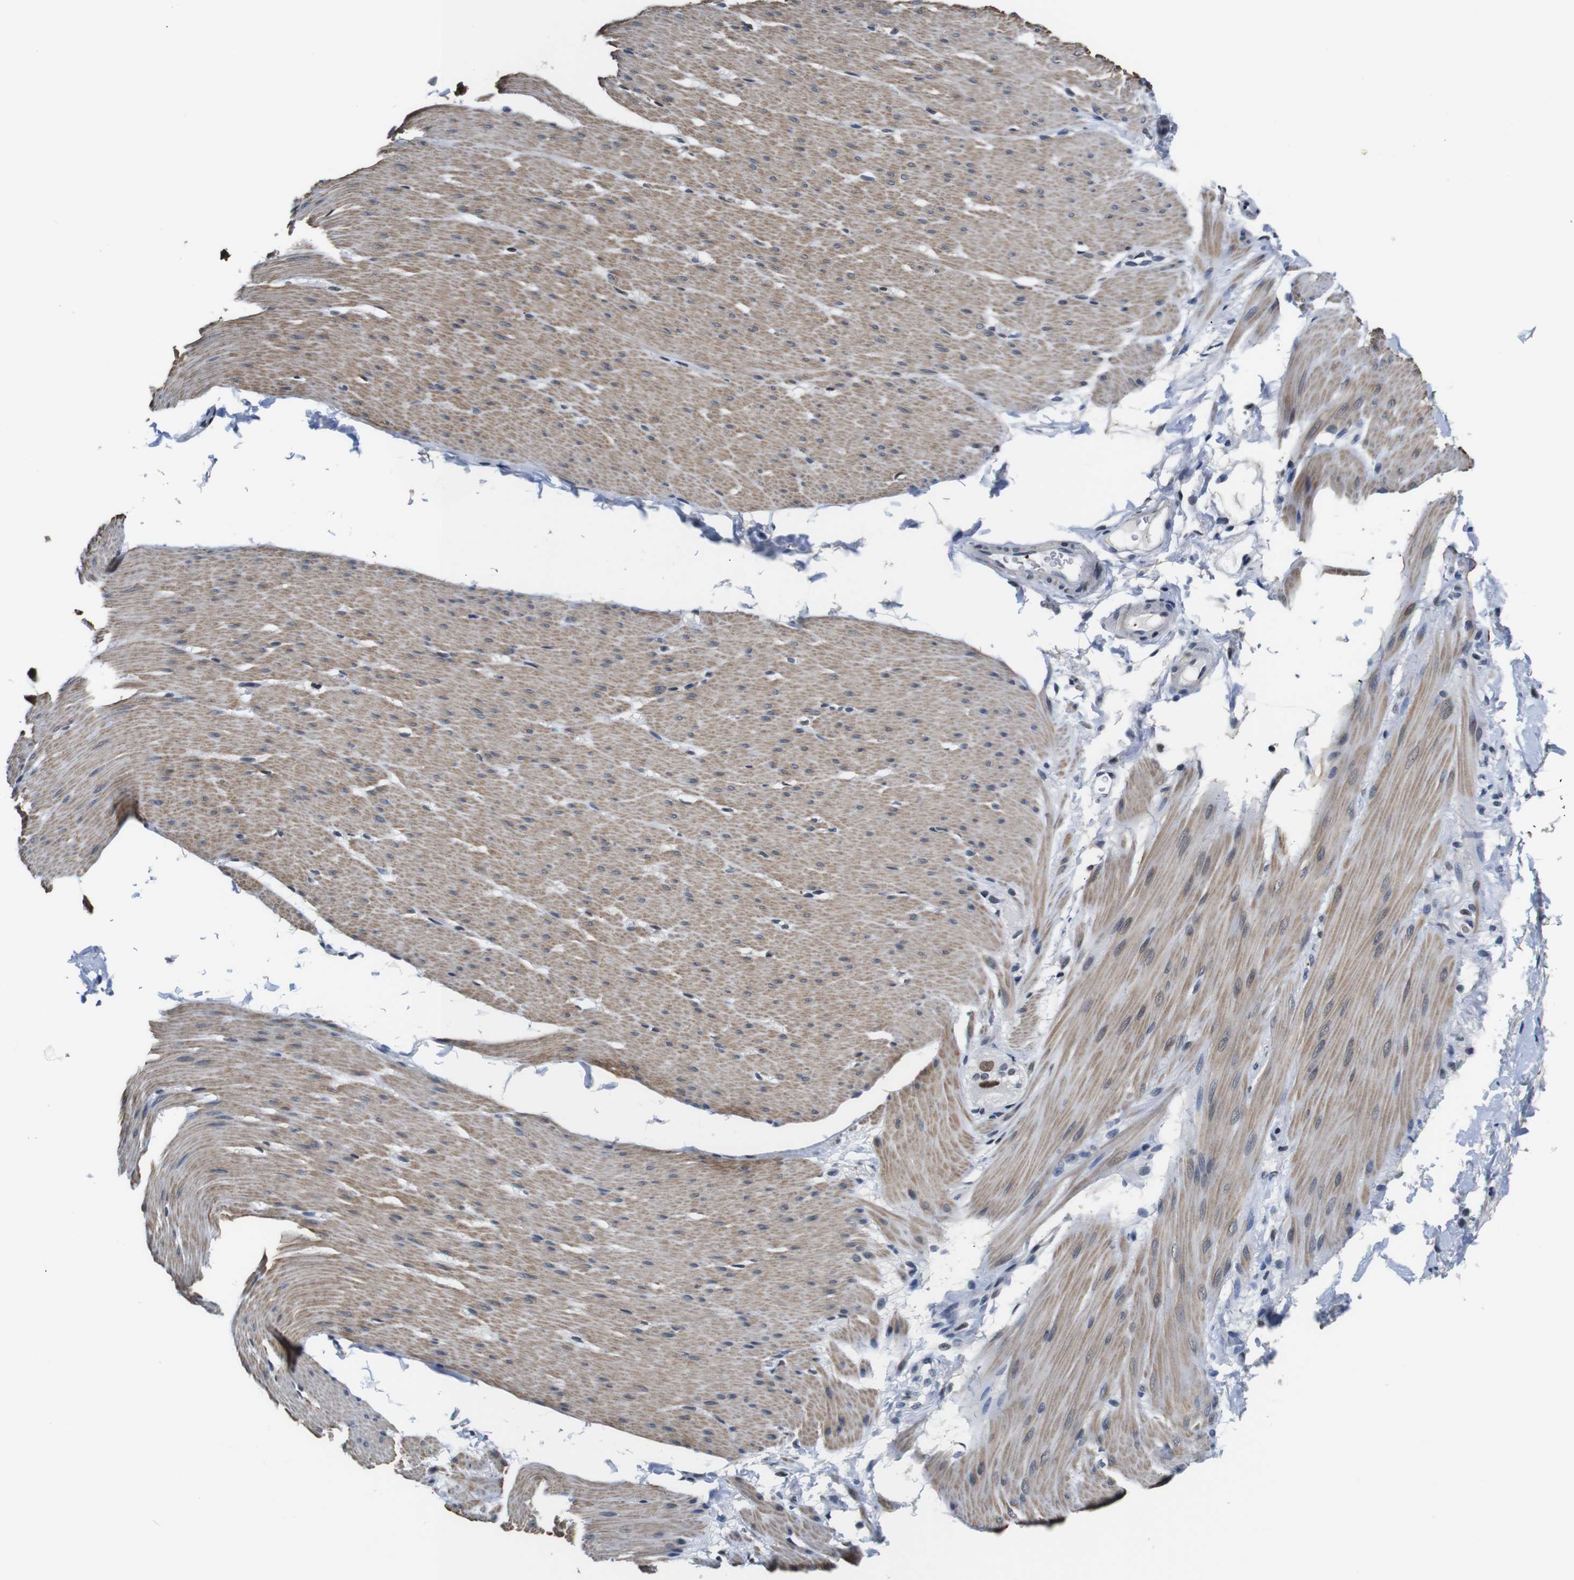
{"staining": {"intensity": "moderate", "quantity": "25%-75%", "location": "cytoplasmic/membranous,nuclear"}, "tissue": "smooth muscle", "cell_type": "Smooth muscle cells", "image_type": "normal", "snomed": [{"axis": "morphology", "description": "Normal tissue, NOS"}, {"axis": "topography", "description": "Smooth muscle"}, {"axis": "topography", "description": "Colon"}], "caption": "This is an image of IHC staining of normal smooth muscle, which shows moderate expression in the cytoplasmic/membranous,nuclear of smooth muscle cells.", "gene": "ILDR2", "patient": {"sex": "male", "age": 67}}